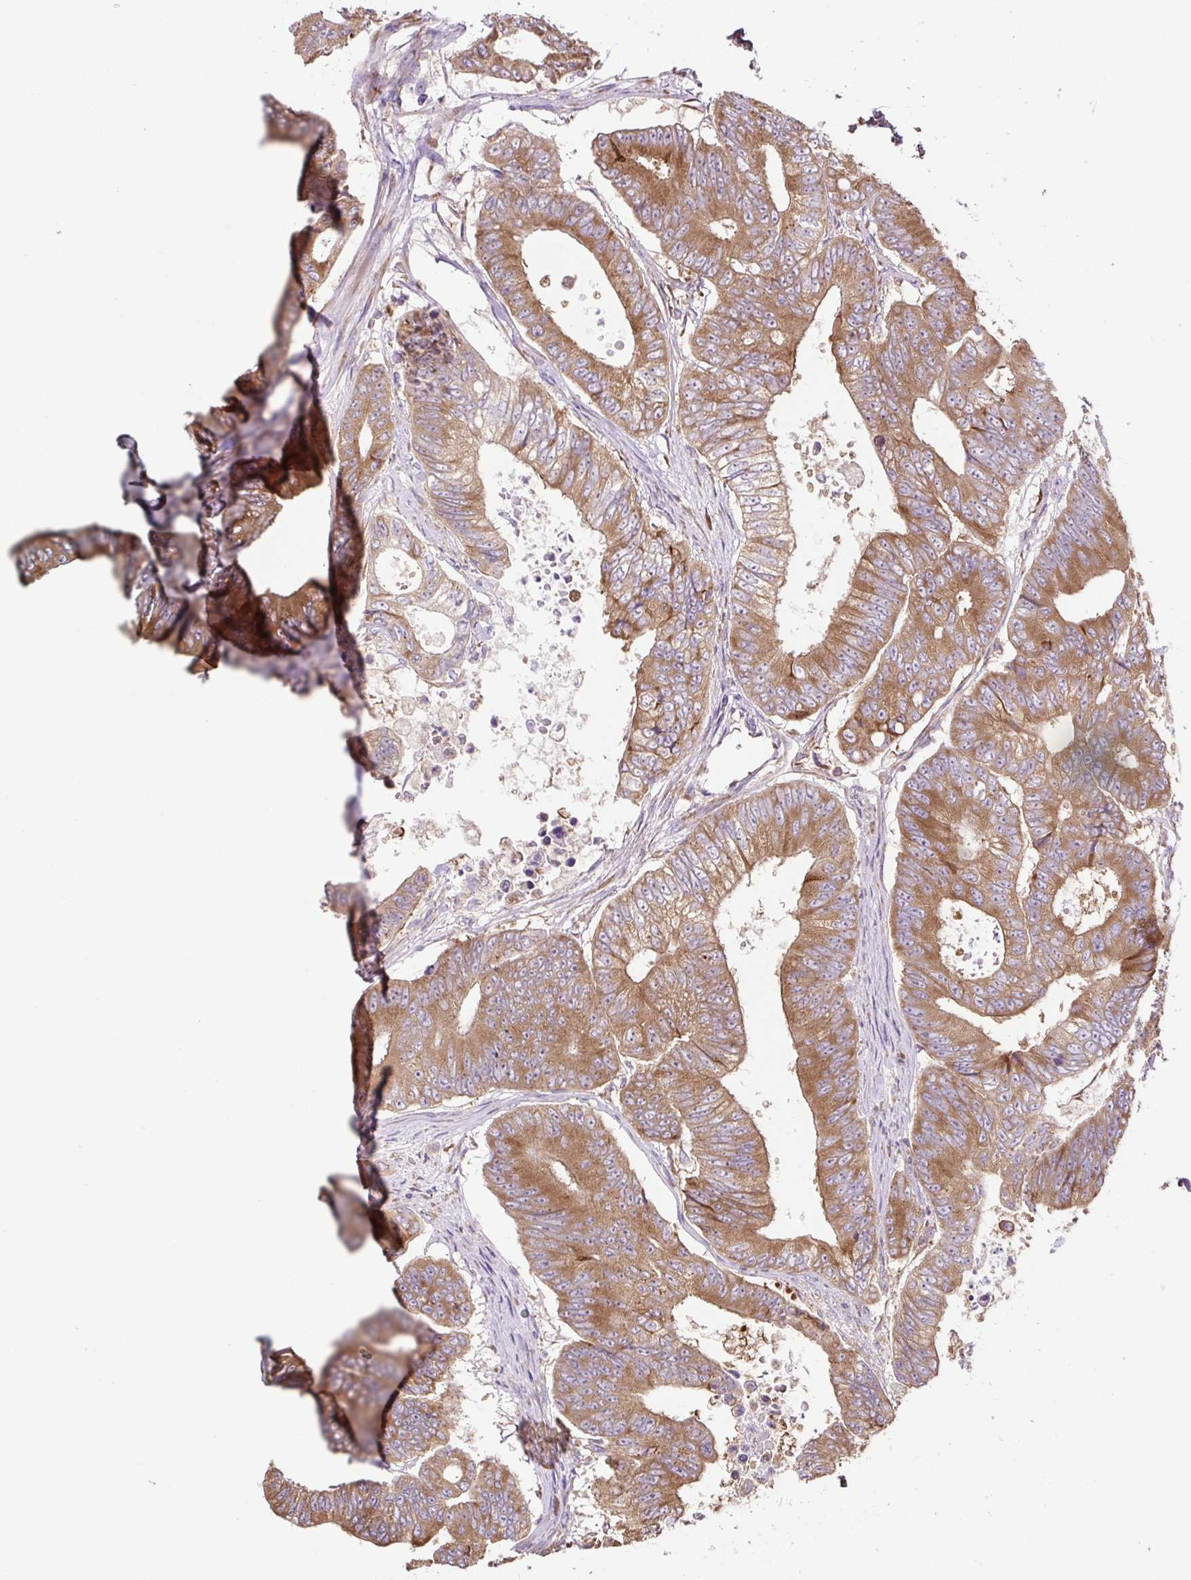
{"staining": {"intensity": "moderate", "quantity": ">75%", "location": "cytoplasmic/membranous"}, "tissue": "colorectal cancer", "cell_type": "Tumor cells", "image_type": "cancer", "snomed": [{"axis": "morphology", "description": "Adenocarcinoma, NOS"}, {"axis": "topography", "description": "Colon"}], "caption": "Human colorectal adenocarcinoma stained for a protein (brown) displays moderate cytoplasmic/membranous positive positivity in approximately >75% of tumor cells.", "gene": "RPS23", "patient": {"sex": "female", "age": 48}}